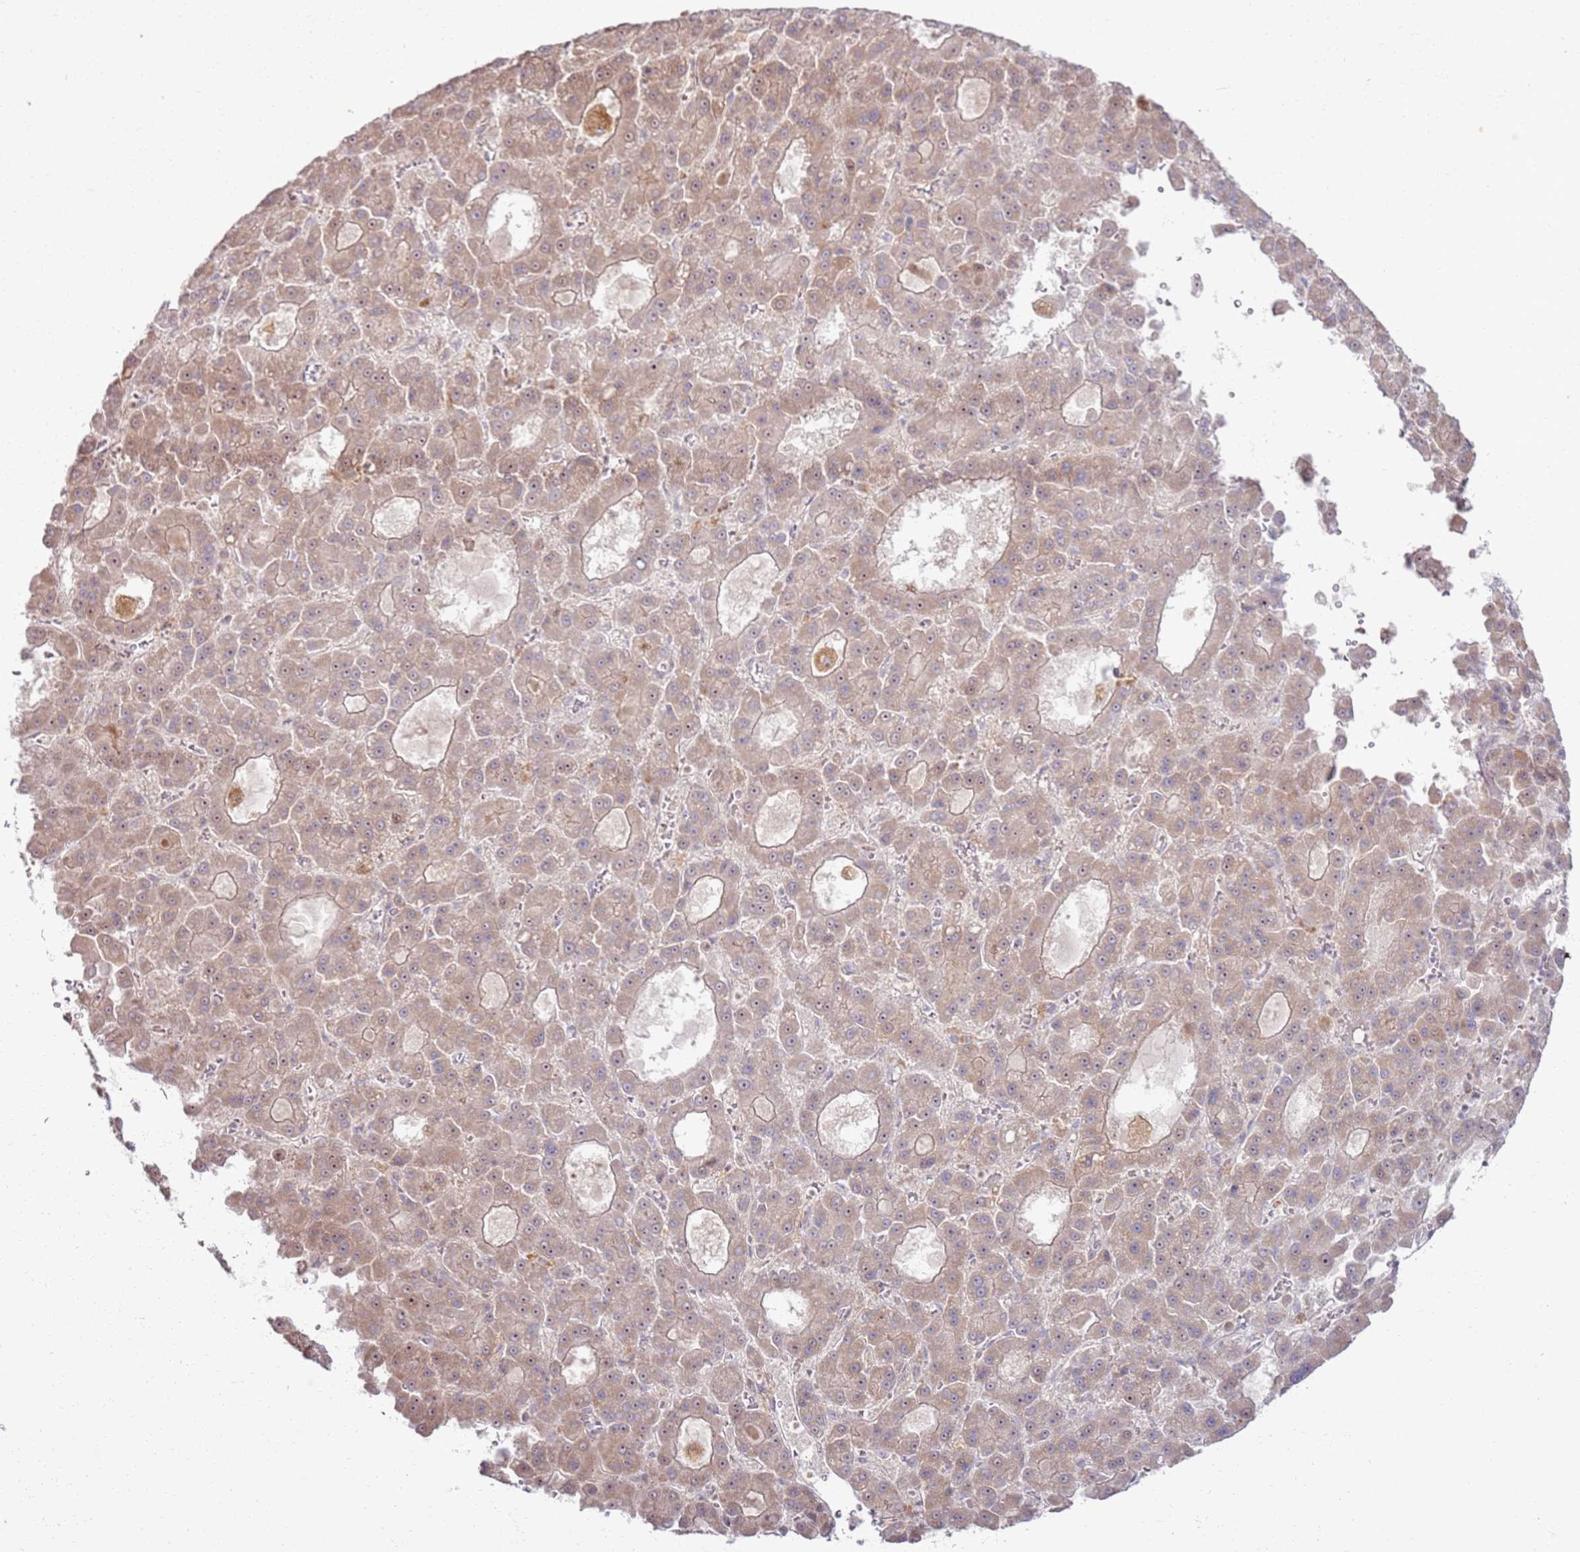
{"staining": {"intensity": "weak", "quantity": ">75%", "location": "cytoplasmic/membranous,nuclear"}, "tissue": "liver cancer", "cell_type": "Tumor cells", "image_type": "cancer", "snomed": [{"axis": "morphology", "description": "Carcinoma, Hepatocellular, NOS"}, {"axis": "topography", "description": "Liver"}], "caption": "Human liver hepatocellular carcinoma stained for a protein (brown) reveals weak cytoplasmic/membranous and nuclear positive staining in approximately >75% of tumor cells.", "gene": "CNPY1", "patient": {"sex": "male", "age": 70}}